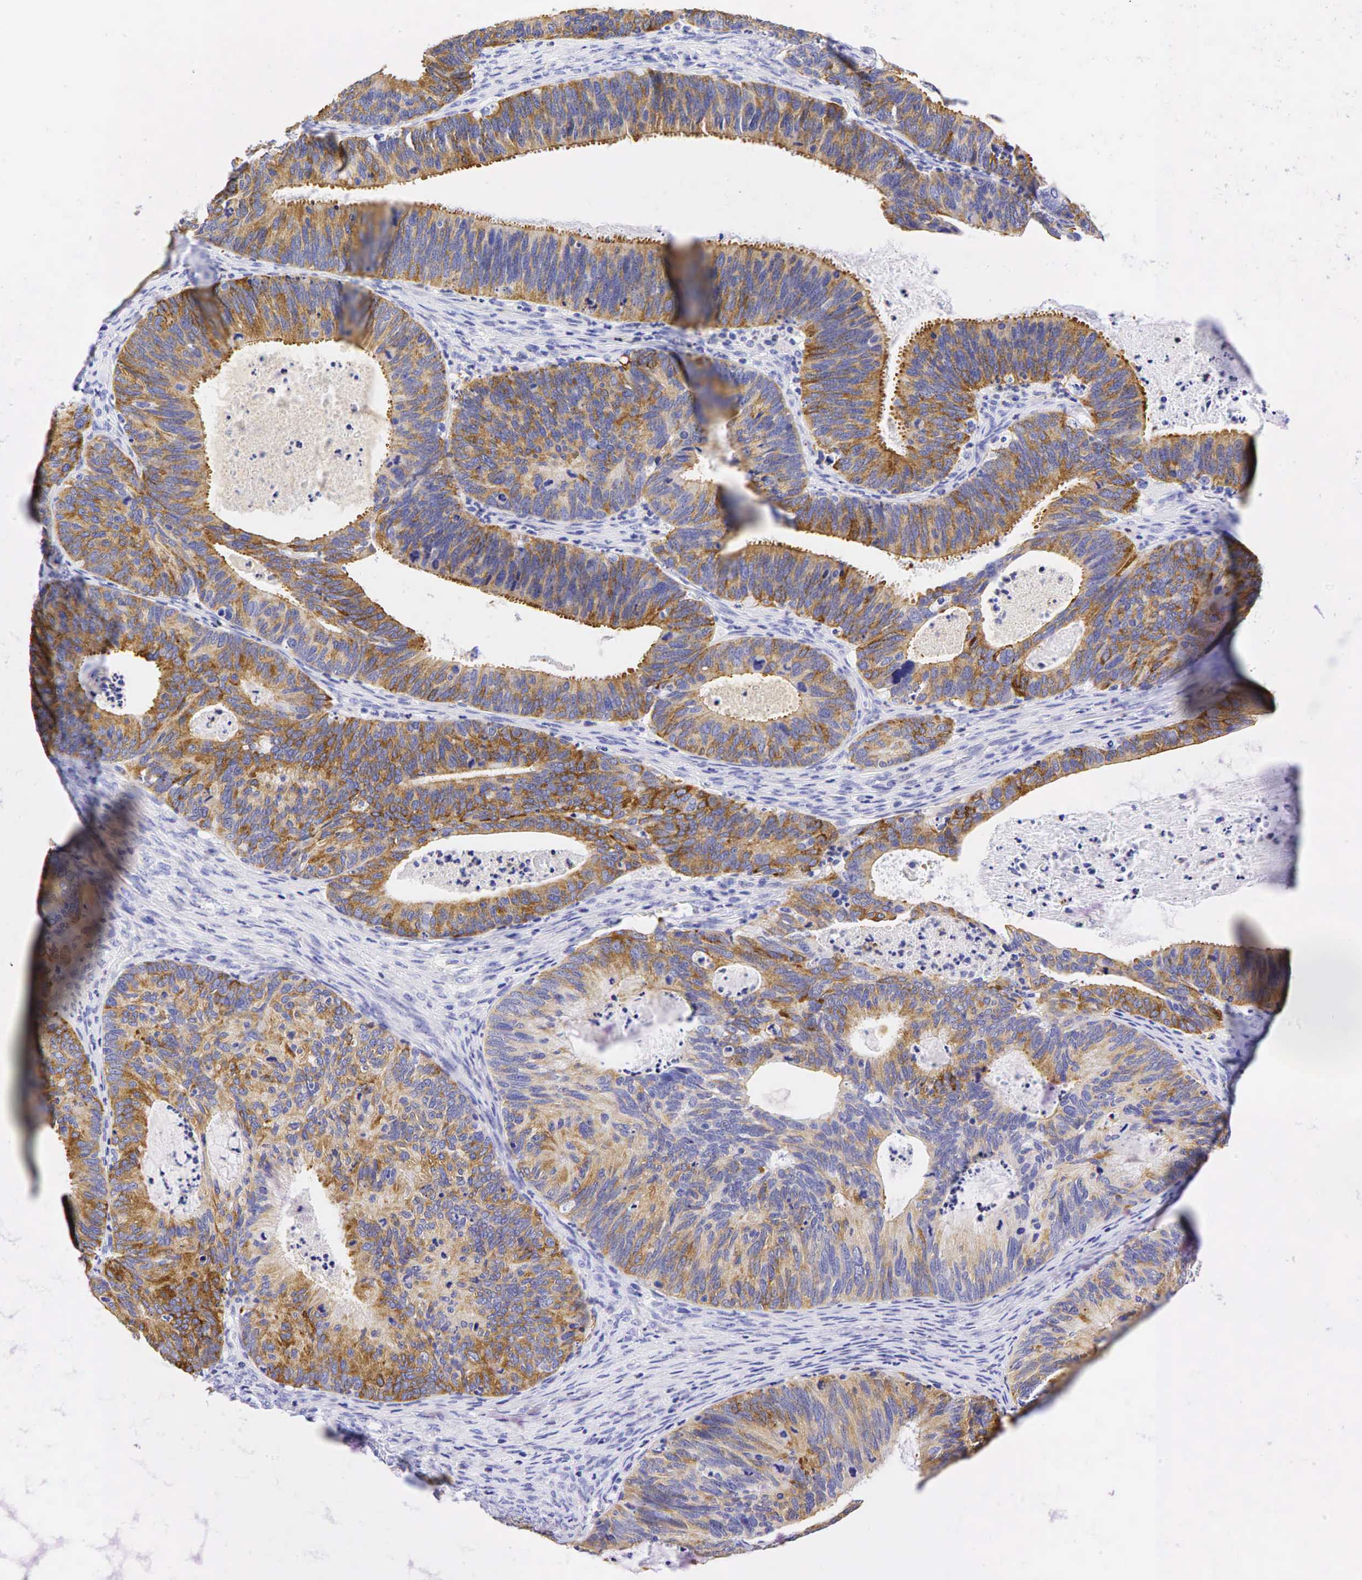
{"staining": {"intensity": "moderate", "quantity": ">75%", "location": "cytoplasmic/membranous"}, "tissue": "ovarian cancer", "cell_type": "Tumor cells", "image_type": "cancer", "snomed": [{"axis": "morphology", "description": "Carcinoma, endometroid"}, {"axis": "topography", "description": "Ovary"}], "caption": "Moderate cytoplasmic/membranous protein expression is identified in approximately >75% of tumor cells in ovarian cancer (endometroid carcinoma).", "gene": "TNFRSF8", "patient": {"sex": "female", "age": 52}}